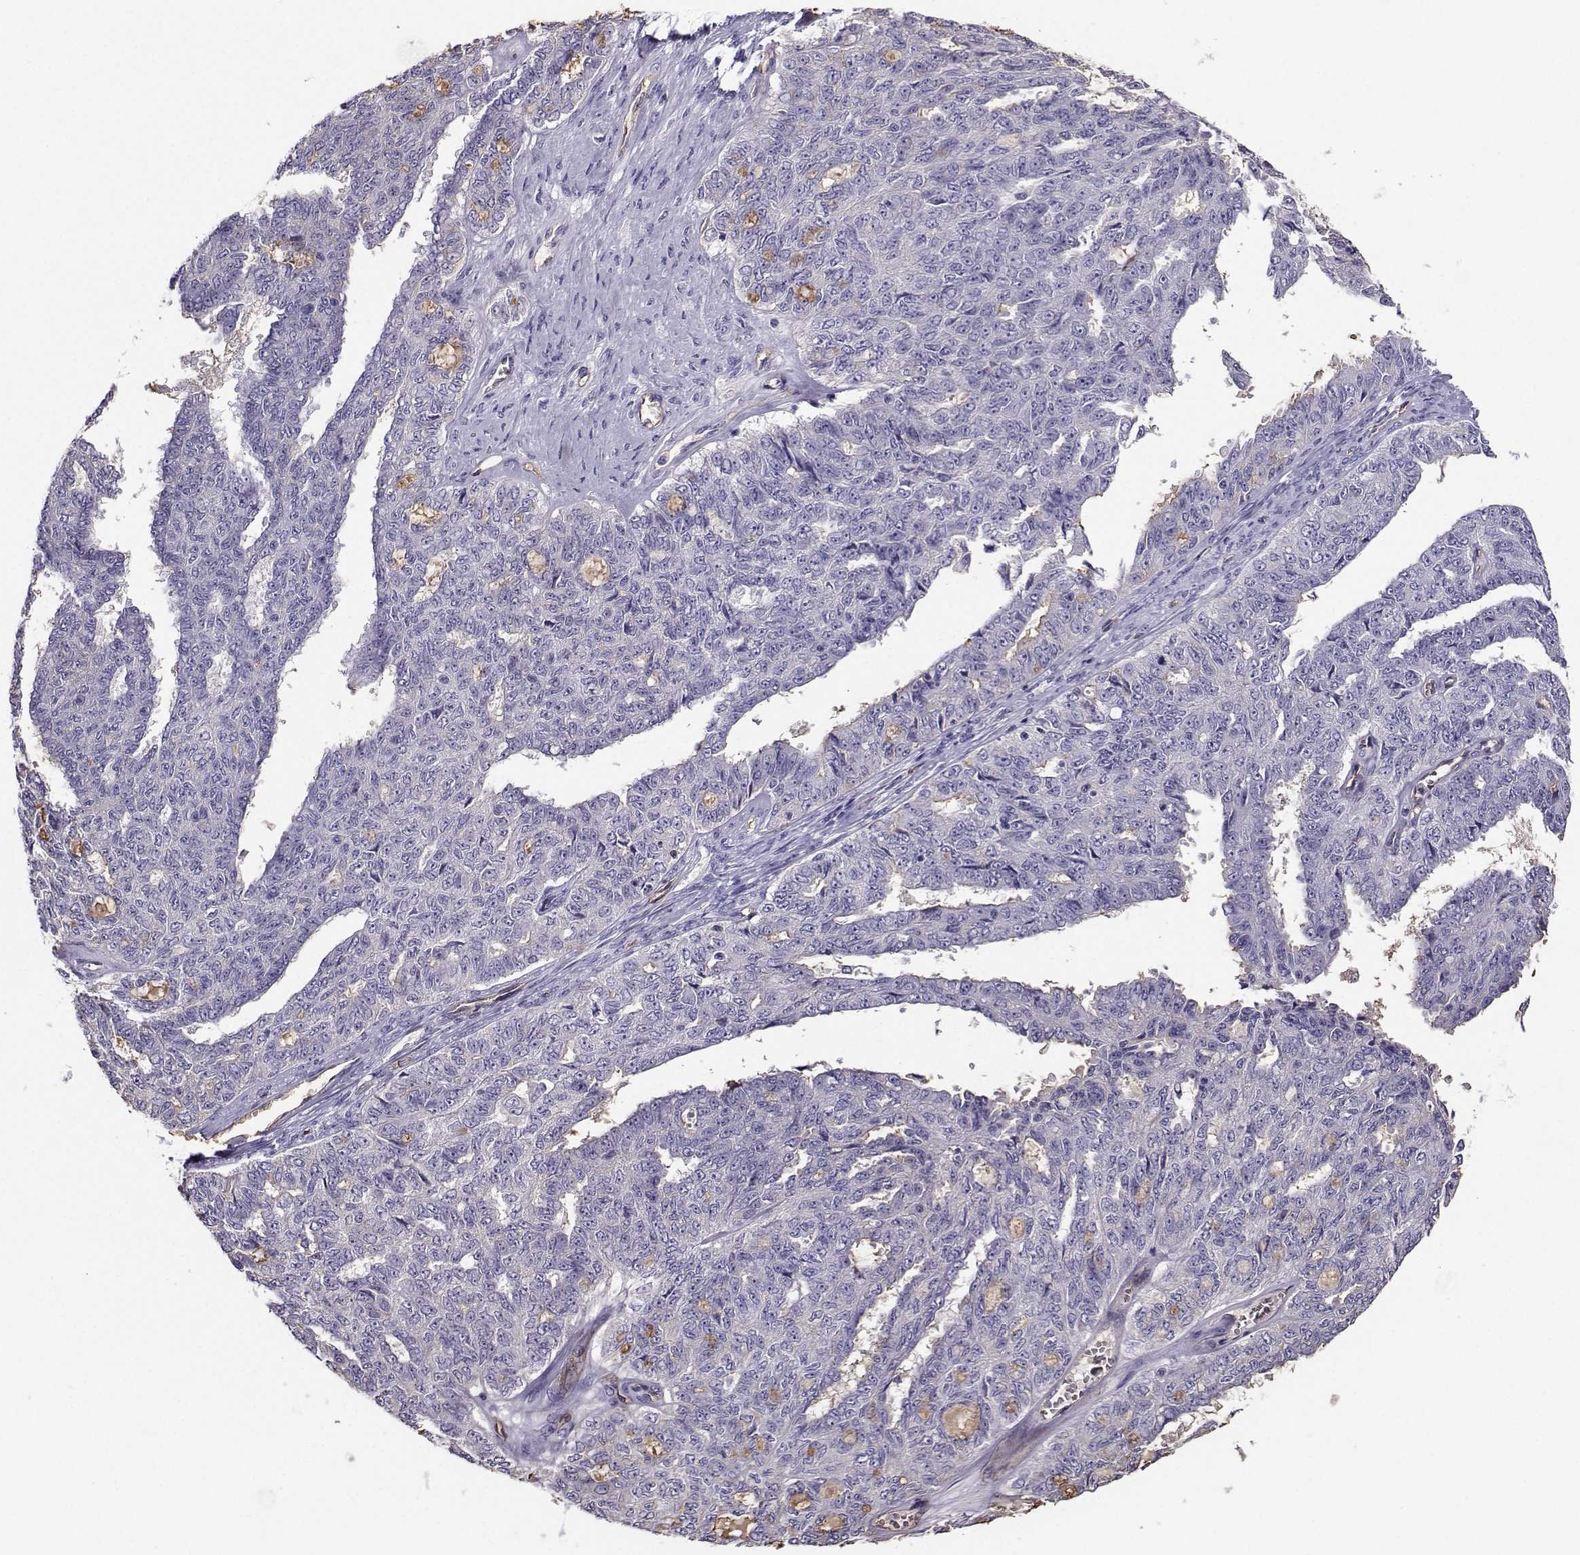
{"staining": {"intensity": "negative", "quantity": "none", "location": "none"}, "tissue": "ovarian cancer", "cell_type": "Tumor cells", "image_type": "cancer", "snomed": [{"axis": "morphology", "description": "Cystadenocarcinoma, serous, NOS"}, {"axis": "topography", "description": "Ovary"}], "caption": "IHC image of ovarian cancer (serous cystadenocarcinoma) stained for a protein (brown), which exhibits no expression in tumor cells.", "gene": "CLUL1", "patient": {"sex": "female", "age": 71}}